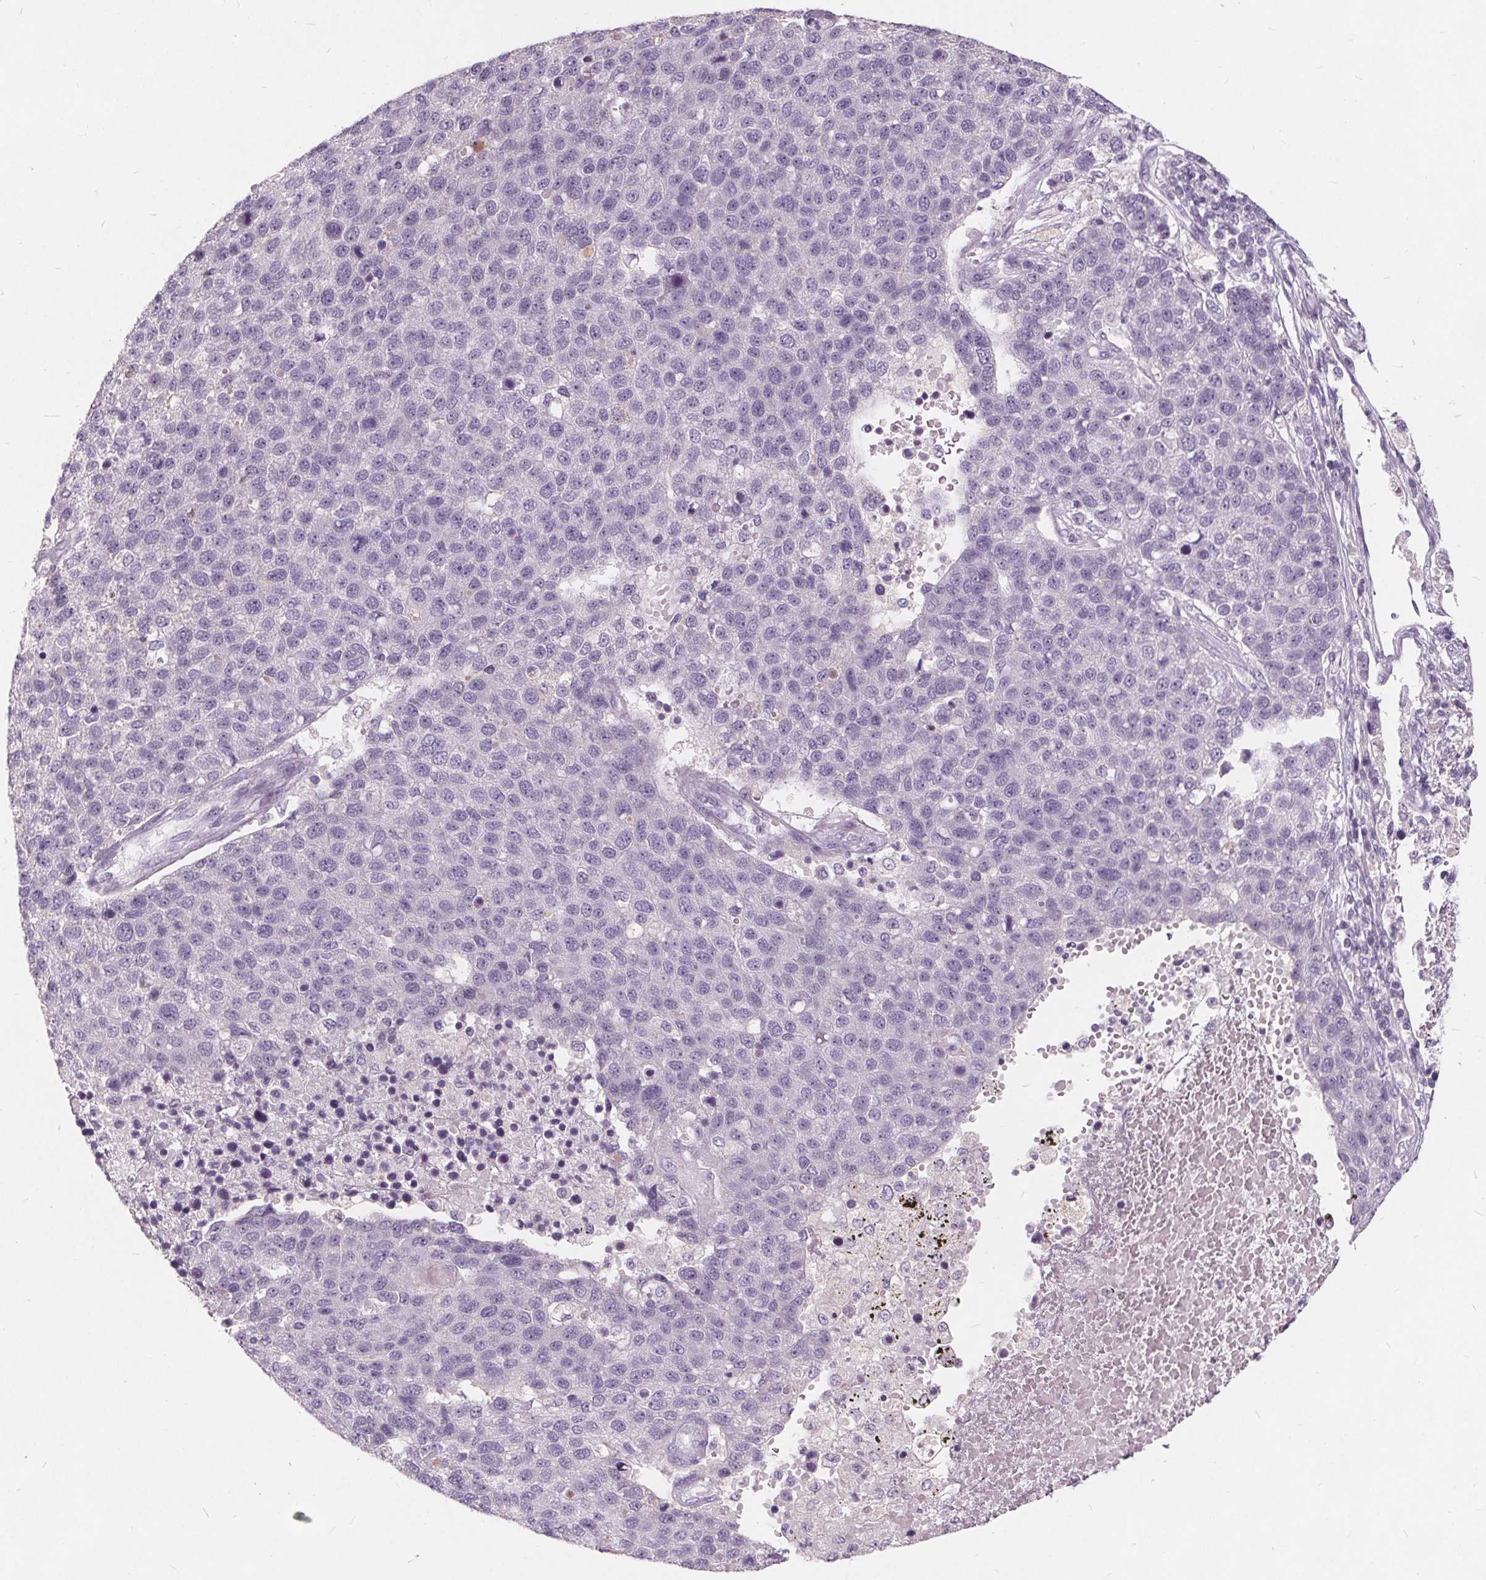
{"staining": {"intensity": "negative", "quantity": "none", "location": "none"}, "tissue": "pancreatic cancer", "cell_type": "Tumor cells", "image_type": "cancer", "snomed": [{"axis": "morphology", "description": "Adenocarcinoma, NOS"}, {"axis": "topography", "description": "Pancreas"}], "caption": "Immunohistochemistry (IHC) of human pancreatic cancer (adenocarcinoma) reveals no staining in tumor cells.", "gene": "PLA2G2E", "patient": {"sex": "female", "age": 61}}